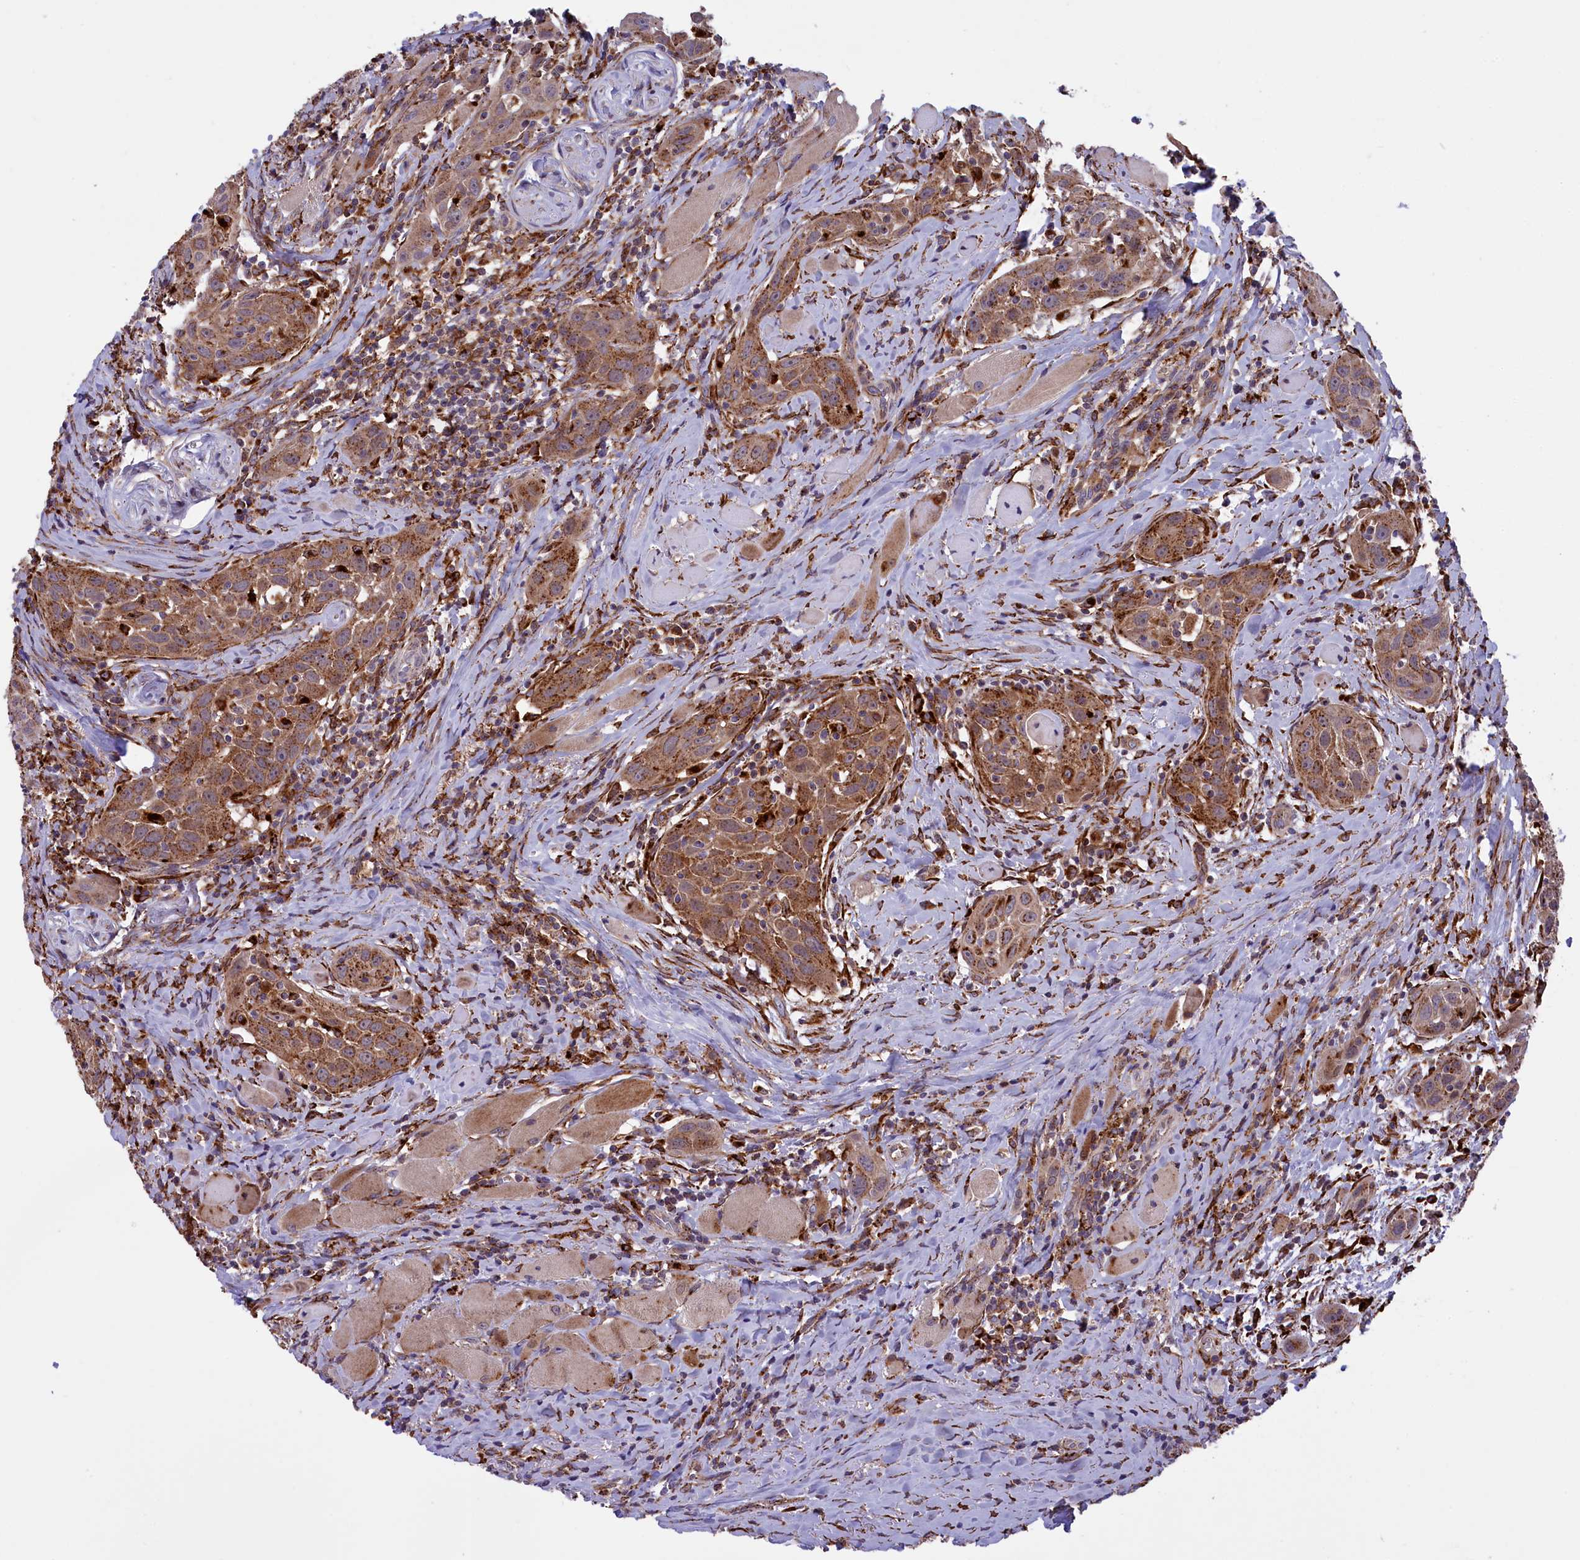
{"staining": {"intensity": "moderate", "quantity": ">75%", "location": "cytoplasmic/membranous"}, "tissue": "head and neck cancer", "cell_type": "Tumor cells", "image_type": "cancer", "snomed": [{"axis": "morphology", "description": "Squamous cell carcinoma, NOS"}, {"axis": "topography", "description": "Oral tissue"}, {"axis": "topography", "description": "Head-Neck"}], "caption": "Squamous cell carcinoma (head and neck) was stained to show a protein in brown. There is medium levels of moderate cytoplasmic/membranous positivity in approximately >75% of tumor cells.", "gene": "MAN2B1", "patient": {"sex": "female", "age": 50}}